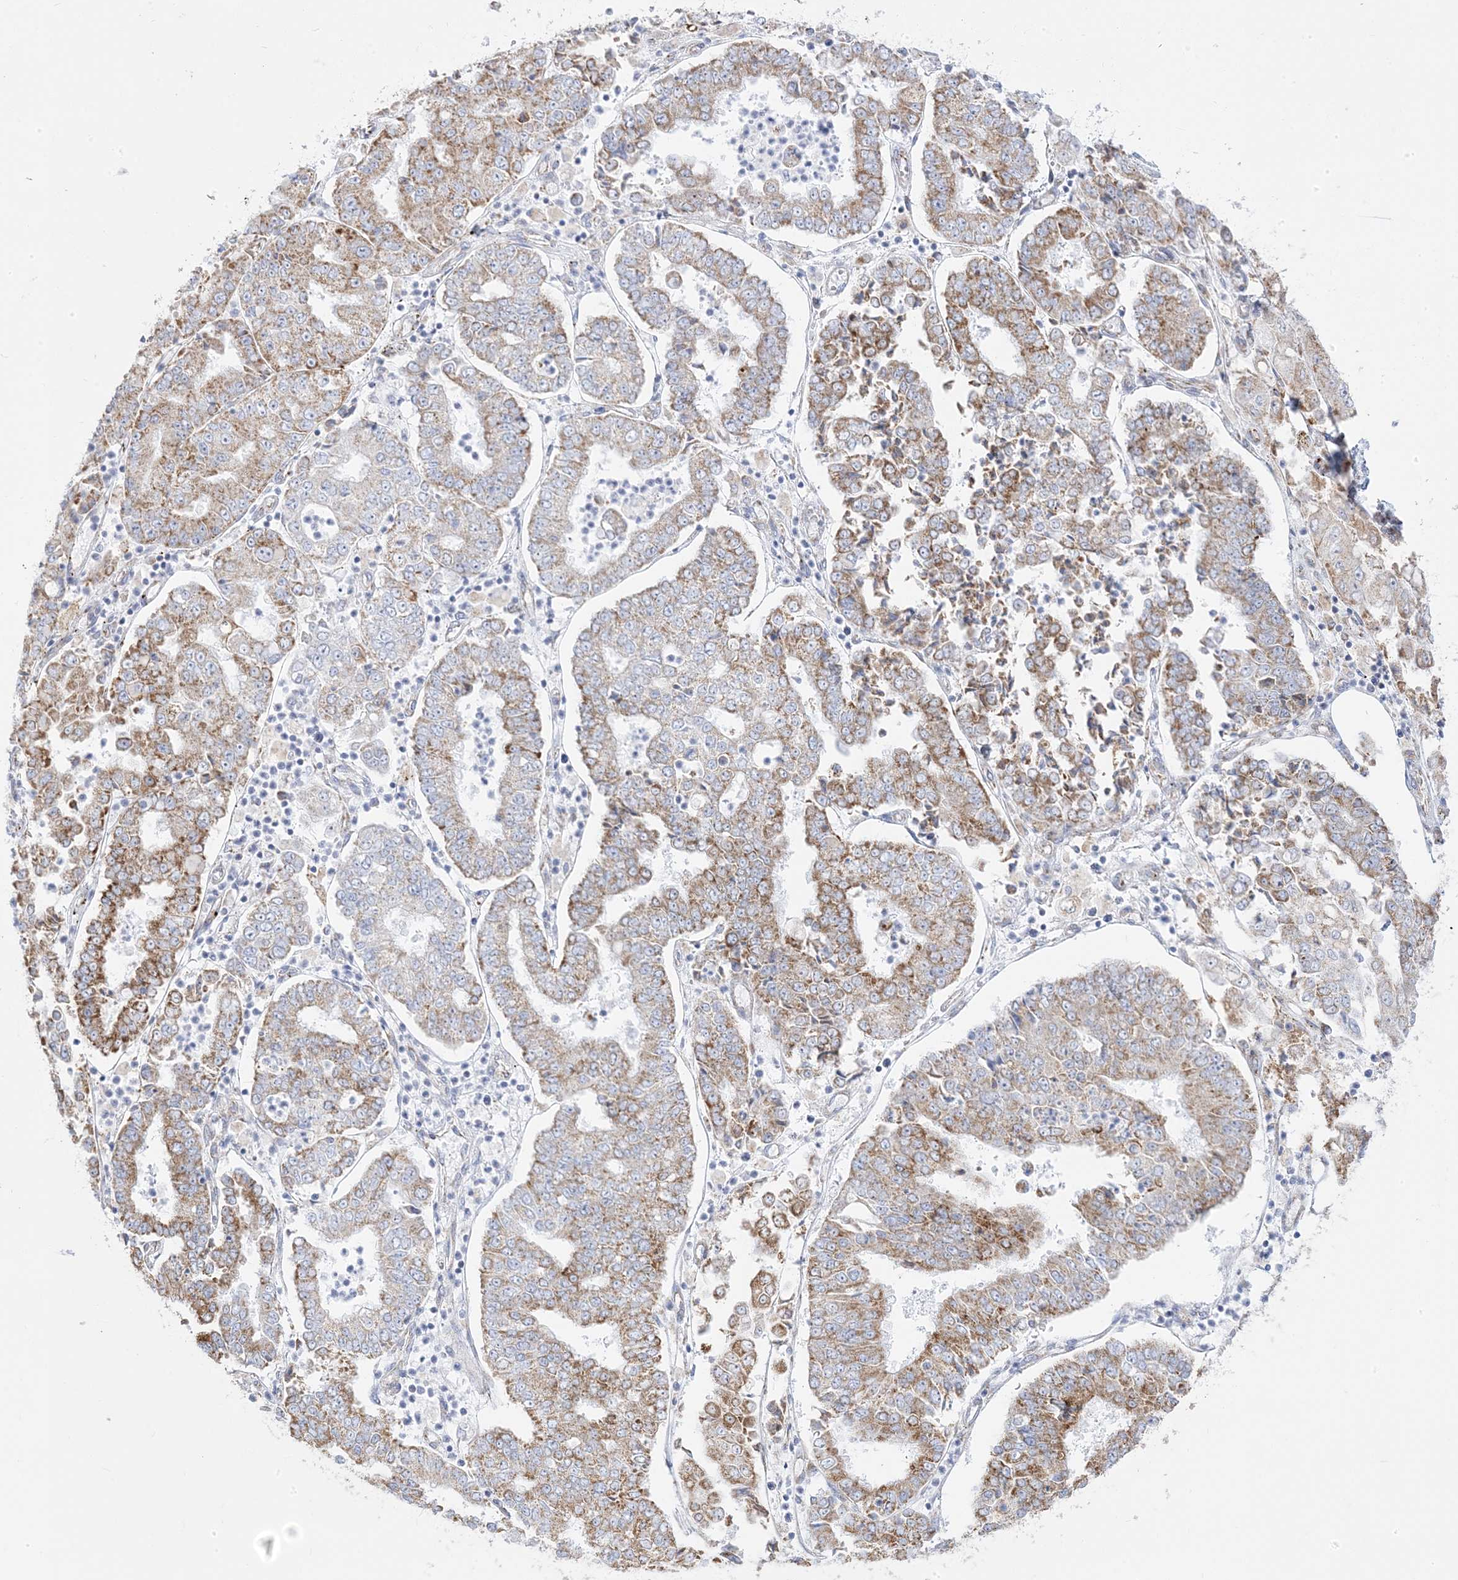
{"staining": {"intensity": "moderate", "quantity": ">75%", "location": "cytoplasmic/membranous"}, "tissue": "stomach cancer", "cell_type": "Tumor cells", "image_type": "cancer", "snomed": [{"axis": "morphology", "description": "Adenocarcinoma, NOS"}, {"axis": "topography", "description": "Stomach"}], "caption": "Stomach adenocarcinoma stained with a protein marker shows moderate staining in tumor cells.", "gene": "PCCB", "patient": {"sex": "male", "age": 76}}